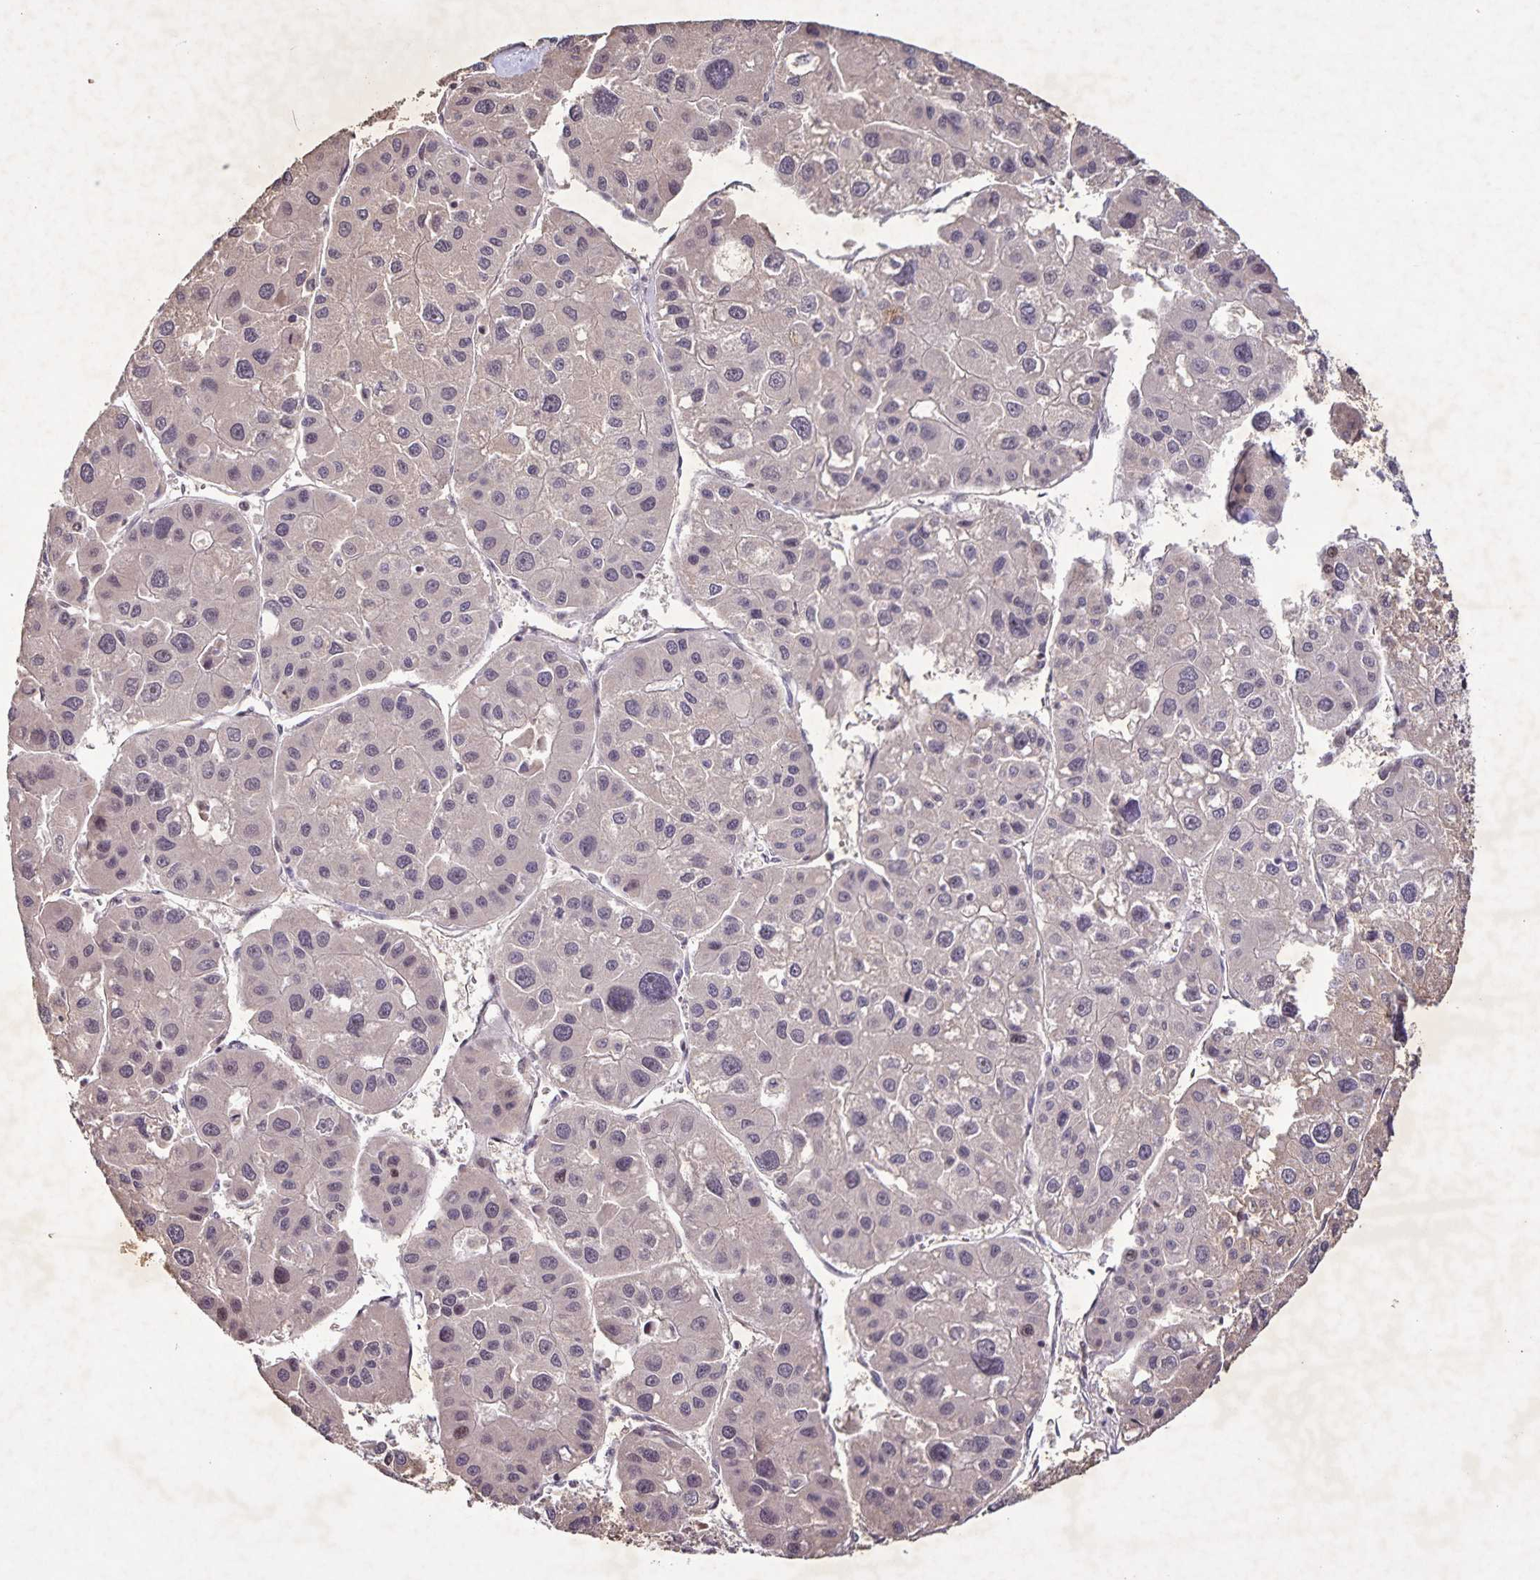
{"staining": {"intensity": "weak", "quantity": "<25%", "location": "nuclear"}, "tissue": "liver cancer", "cell_type": "Tumor cells", "image_type": "cancer", "snomed": [{"axis": "morphology", "description": "Carcinoma, Hepatocellular, NOS"}, {"axis": "topography", "description": "Liver"}], "caption": "Immunohistochemistry (IHC) of liver hepatocellular carcinoma exhibits no staining in tumor cells.", "gene": "GDF2", "patient": {"sex": "male", "age": 73}}